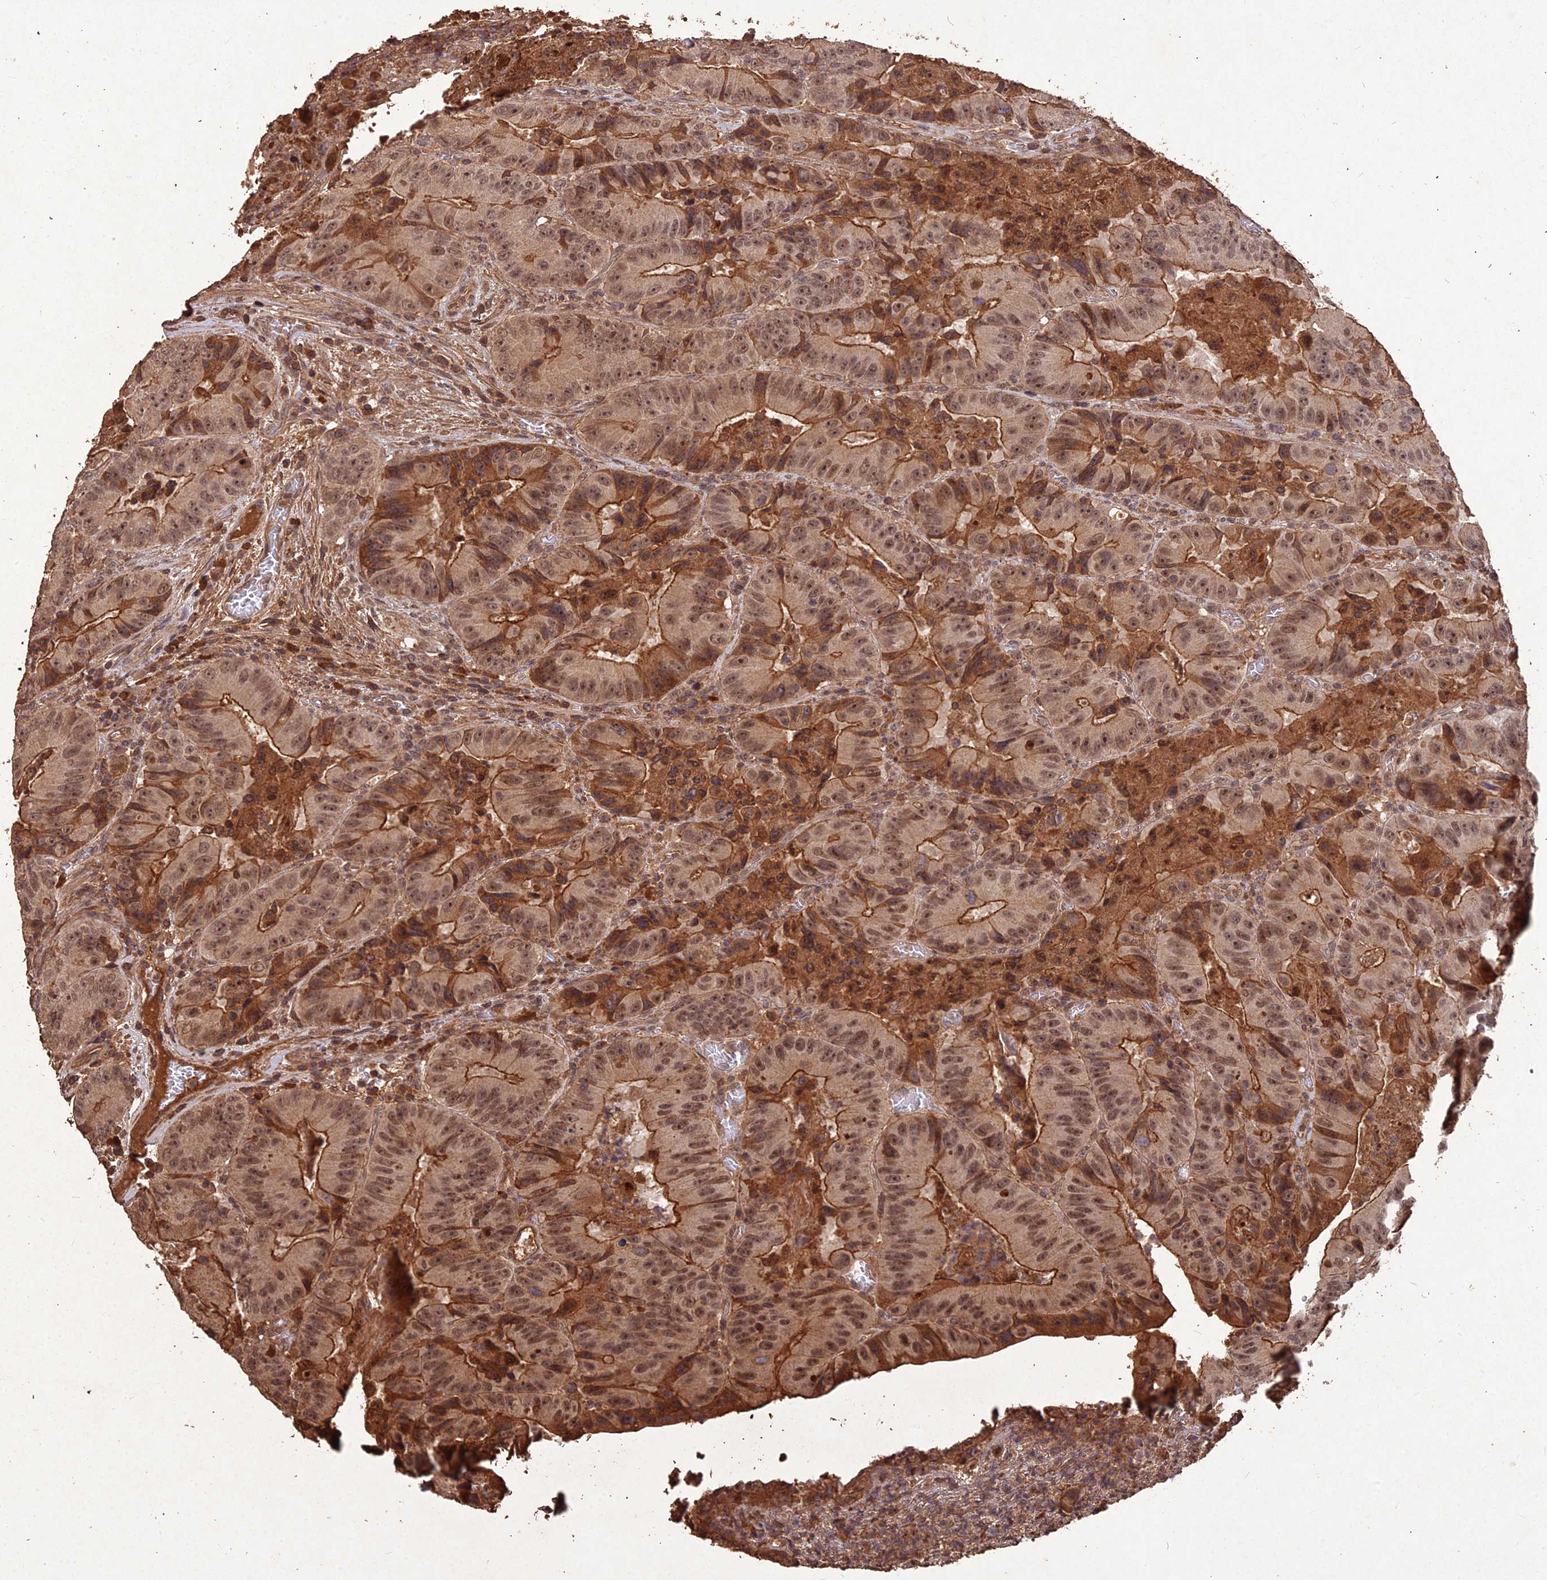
{"staining": {"intensity": "strong", "quantity": "25%-75%", "location": "cytoplasmic/membranous,nuclear"}, "tissue": "colorectal cancer", "cell_type": "Tumor cells", "image_type": "cancer", "snomed": [{"axis": "morphology", "description": "Adenocarcinoma, NOS"}, {"axis": "topography", "description": "Colon"}], "caption": "Immunohistochemical staining of colorectal cancer (adenocarcinoma) shows high levels of strong cytoplasmic/membranous and nuclear expression in about 25%-75% of tumor cells. (DAB = brown stain, brightfield microscopy at high magnification).", "gene": "SYMPK", "patient": {"sex": "female", "age": 86}}